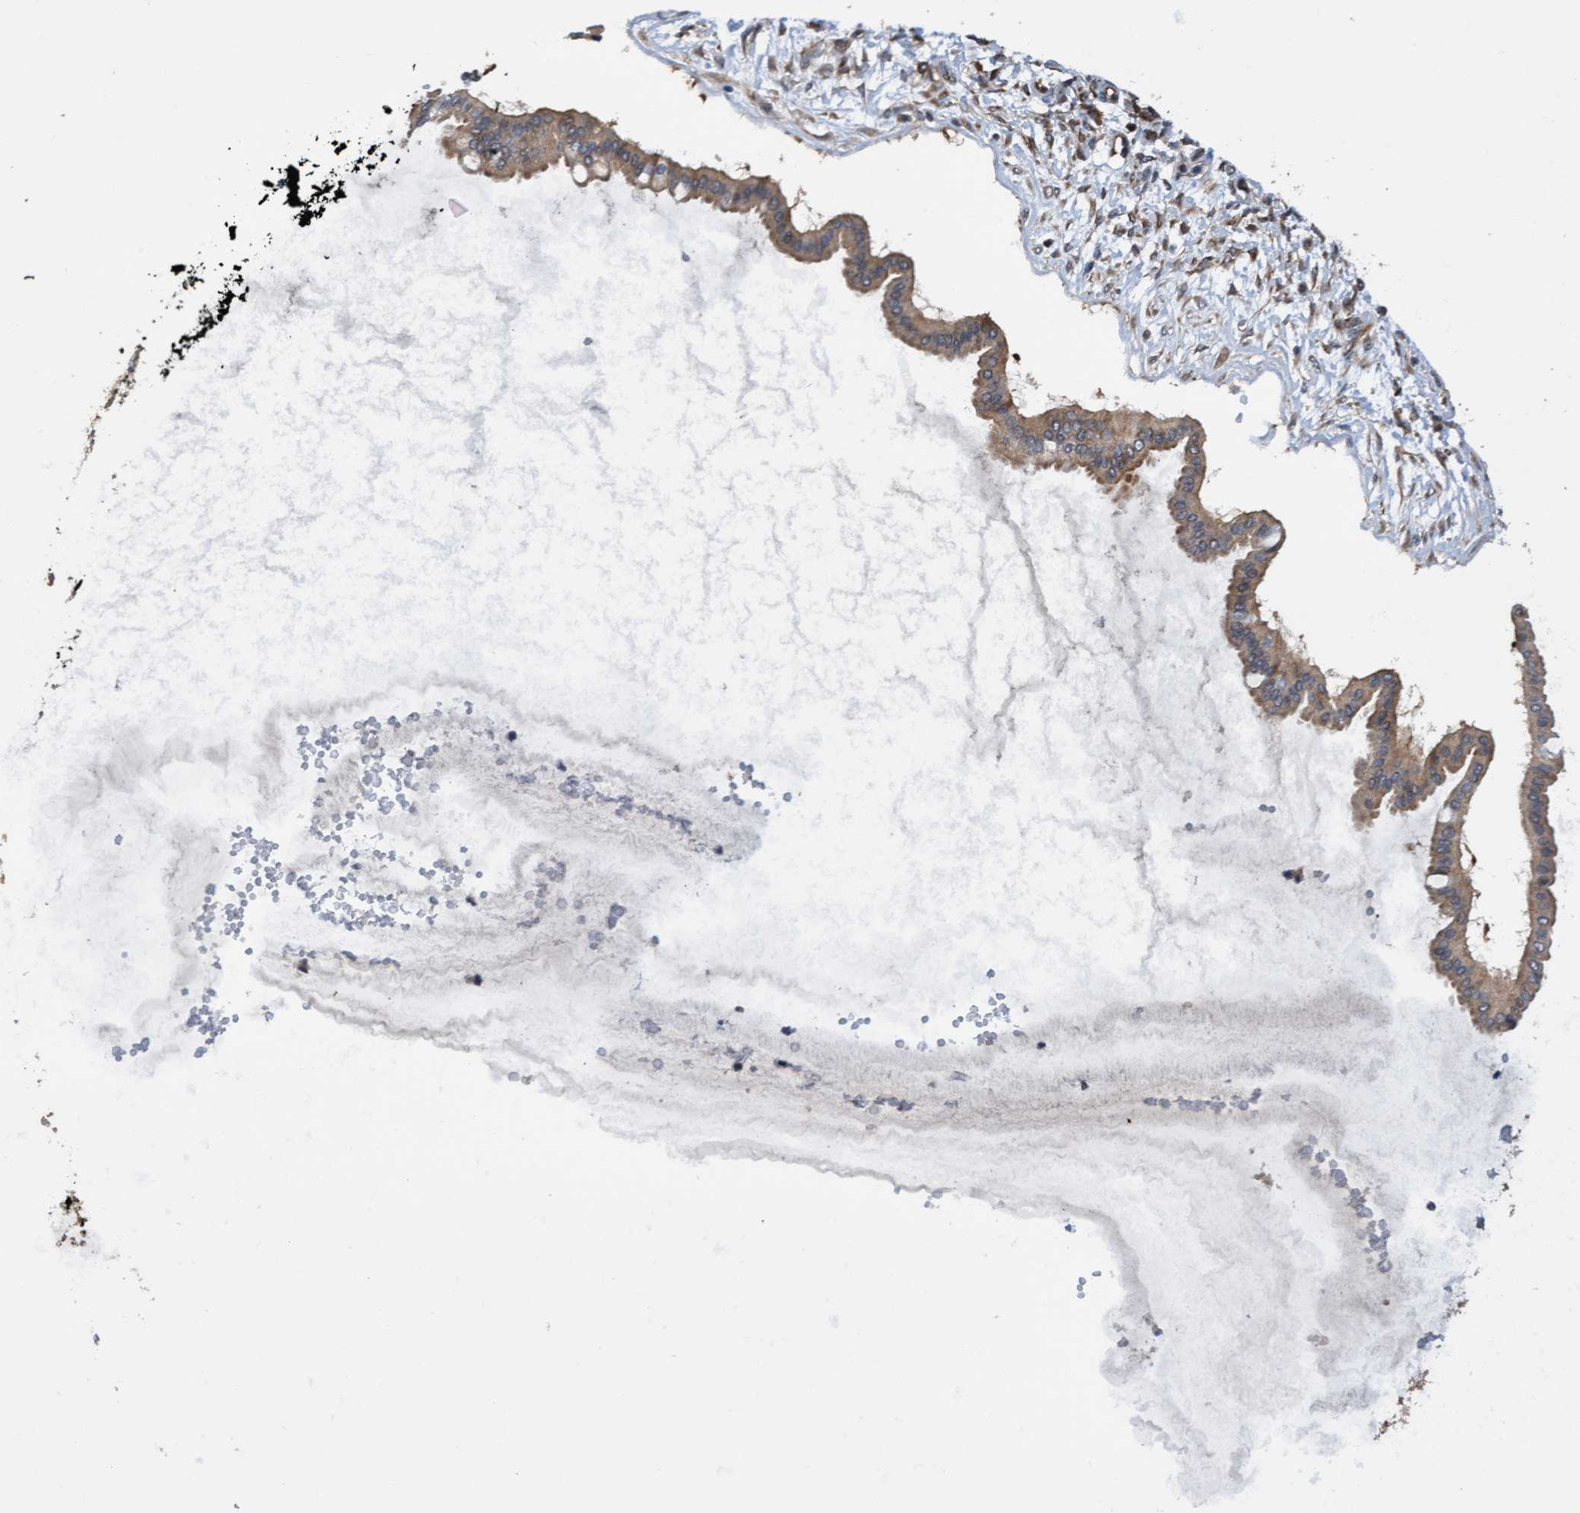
{"staining": {"intensity": "moderate", "quantity": ">75%", "location": "cytoplasmic/membranous"}, "tissue": "ovarian cancer", "cell_type": "Tumor cells", "image_type": "cancer", "snomed": [{"axis": "morphology", "description": "Cystadenocarcinoma, mucinous, NOS"}, {"axis": "topography", "description": "Ovary"}], "caption": "A micrograph of ovarian mucinous cystadenocarcinoma stained for a protein shows moderate cytoplasmic/membranous brown staining in tumor cells. (brown staining indicates protein expression, while blue staining denotes nuclei).", "gene": "ITFG1", "patient": {"sex": "female", "age": 73}}